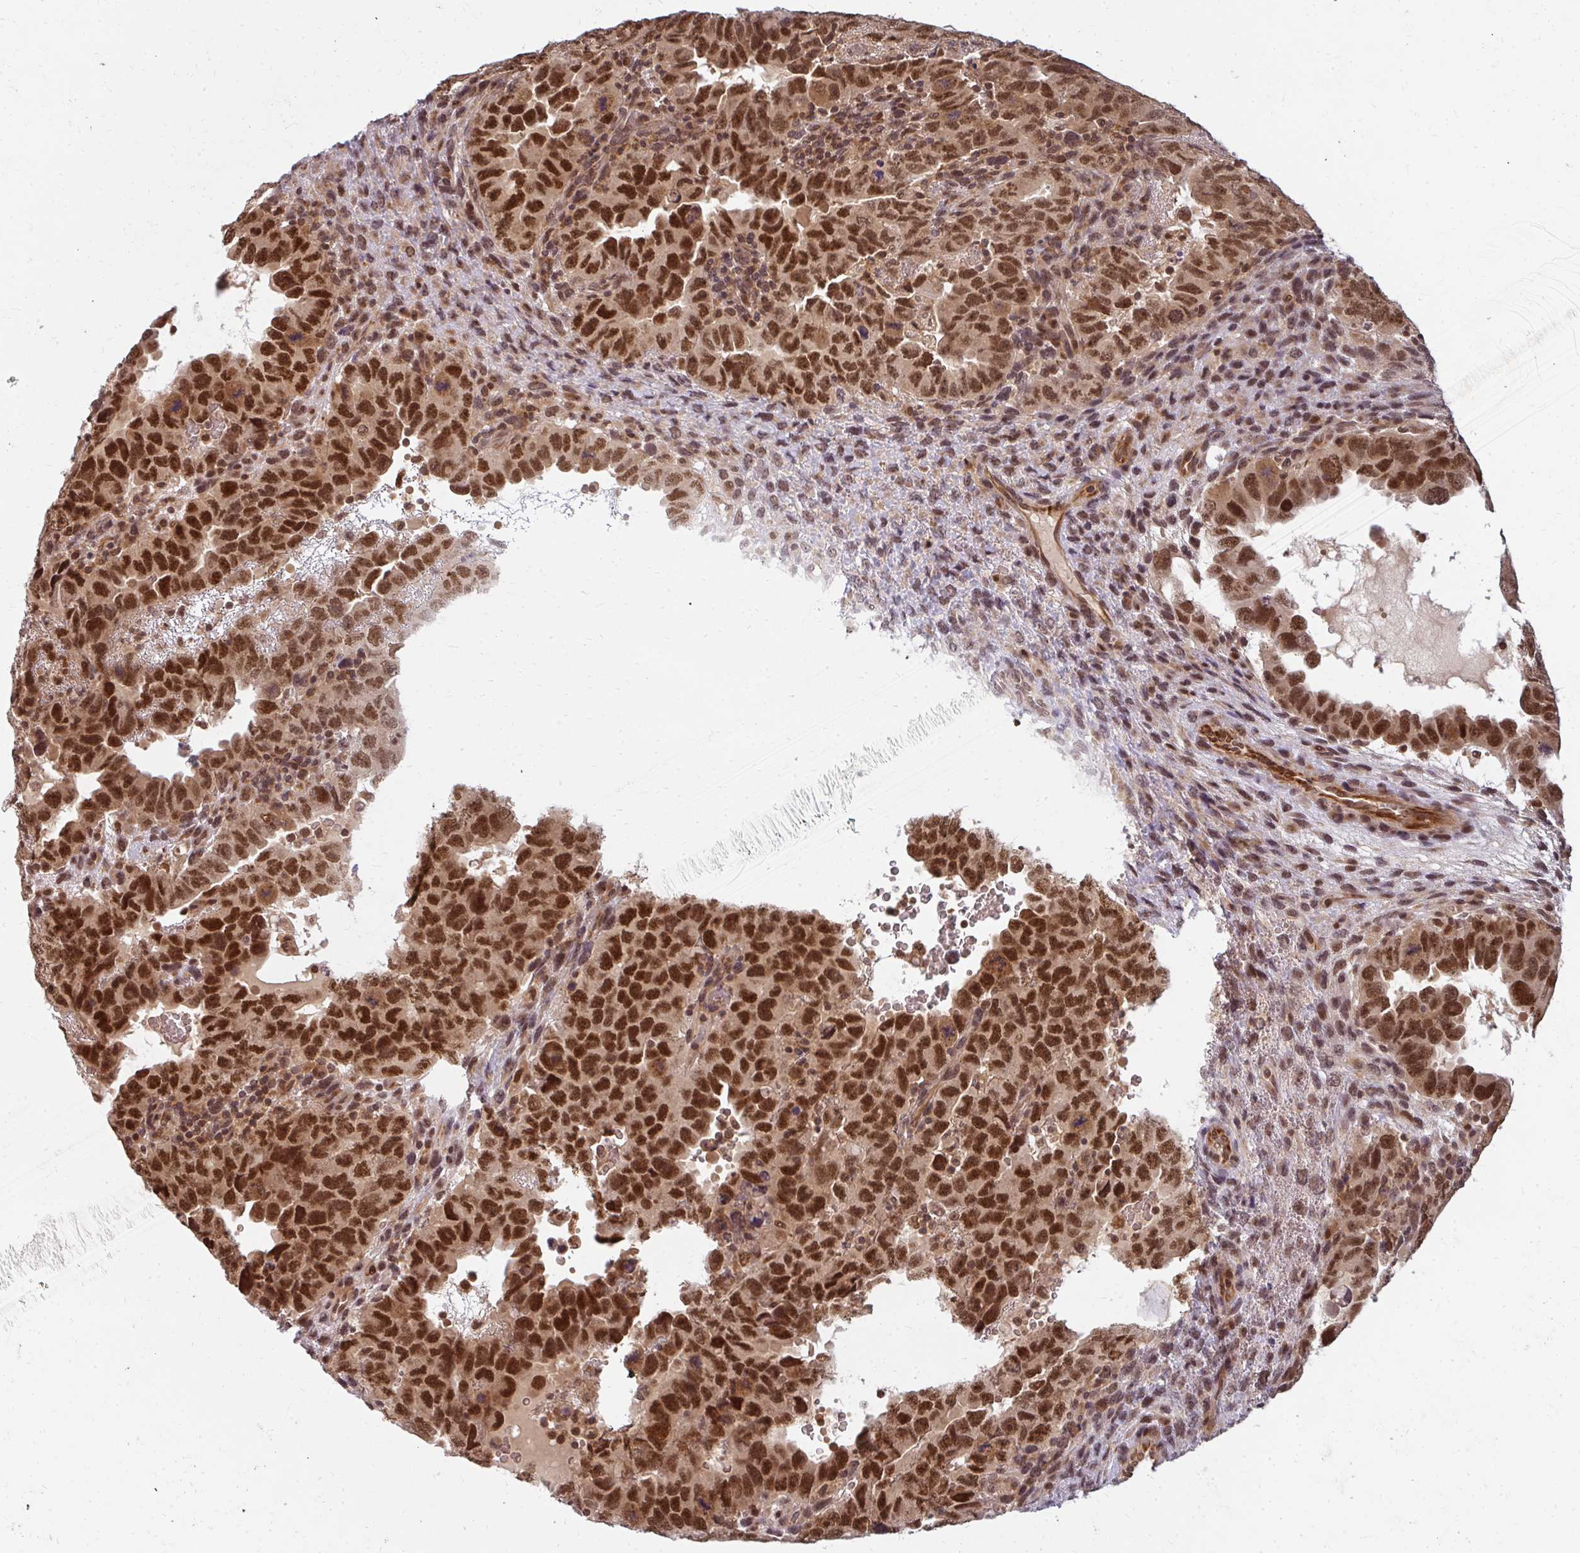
{"staining": {"intensity": "strong", "quantity": ">75%", "location": "nuclear"}, "tissue": "testis cancer", "cell_type": "Tumor cells", "image_type": "cancer", "snomed": [{"axis": "morphology", "description": "Carcinoma, Embryonal, NOS"}, {"axis": "topography", "description": "Testis"}], "caption": "A high amount of strong nuclear expression is appreciated in about >75% of tumor cells in testis cancer (embryonal carcinoma) tissue. (IHC, brightfield microscopy, high magnification).", "gene": "GTF3C6", "patient": {"sex": "male", "age": 24}}